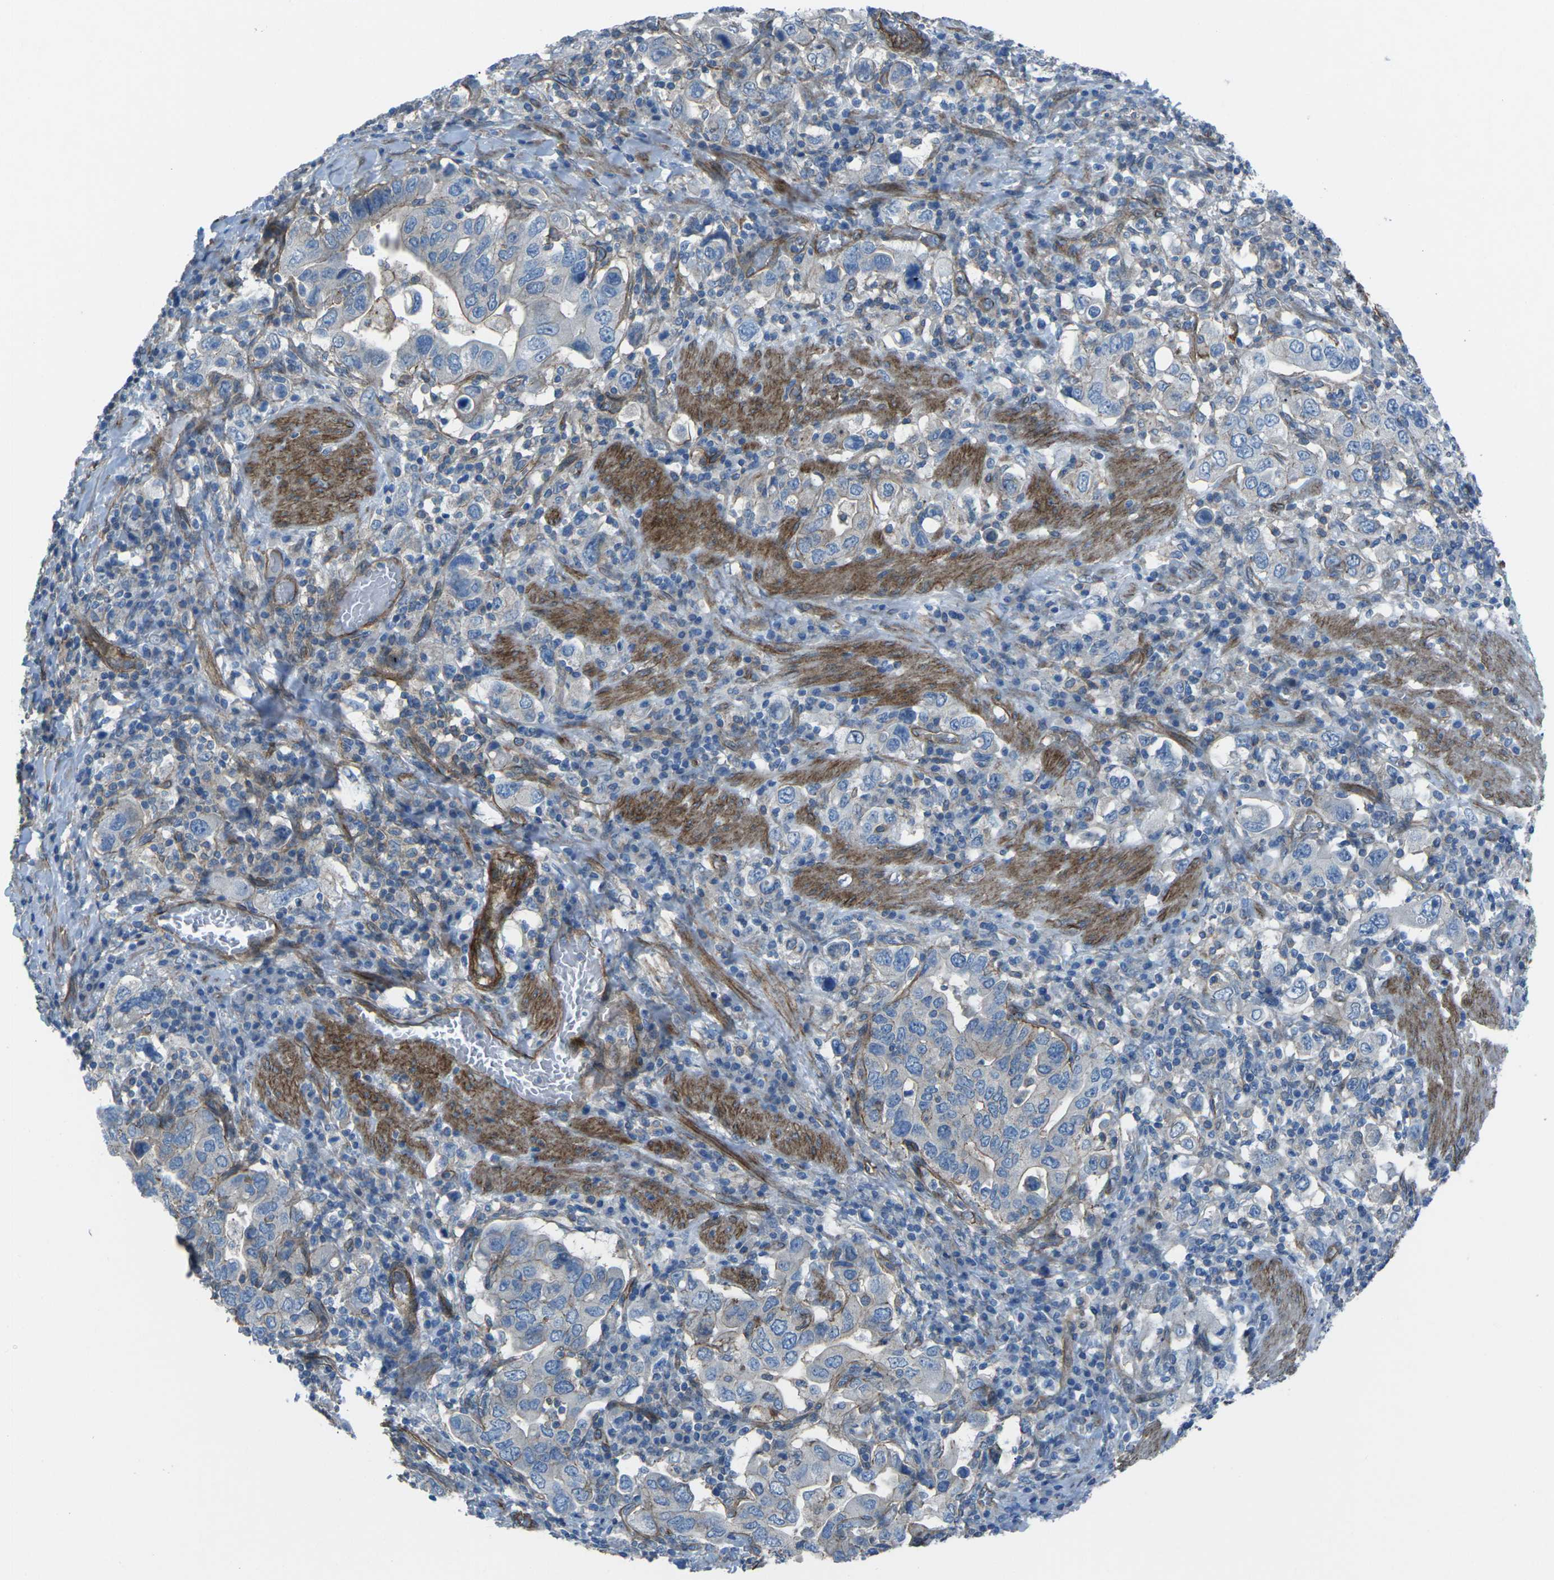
{"staining": {"intensity": "negative", "quantity": "none", "location": "none"}, "tissue": "stomach cancer", "cell_type": "Tumor cells", "image_type": "cancer", "snomed": [{"axis": "morphology", "description": "Adenocarcinoma, NOS"}, {"axis": "topography", "description": "Stomach, upper"}], "caption": "A histopathology image of human stomach adenocarcinoma is negative for staining in tumor cells. Brightfield microscopy of immunohistochemistry stained with DAB (3,3'-diaminobenzidine) (brown) and hematoxylin (blue), captured at high magnification.", "gene": "UTRN", "patient": {"sex": "male", "age": 62}}